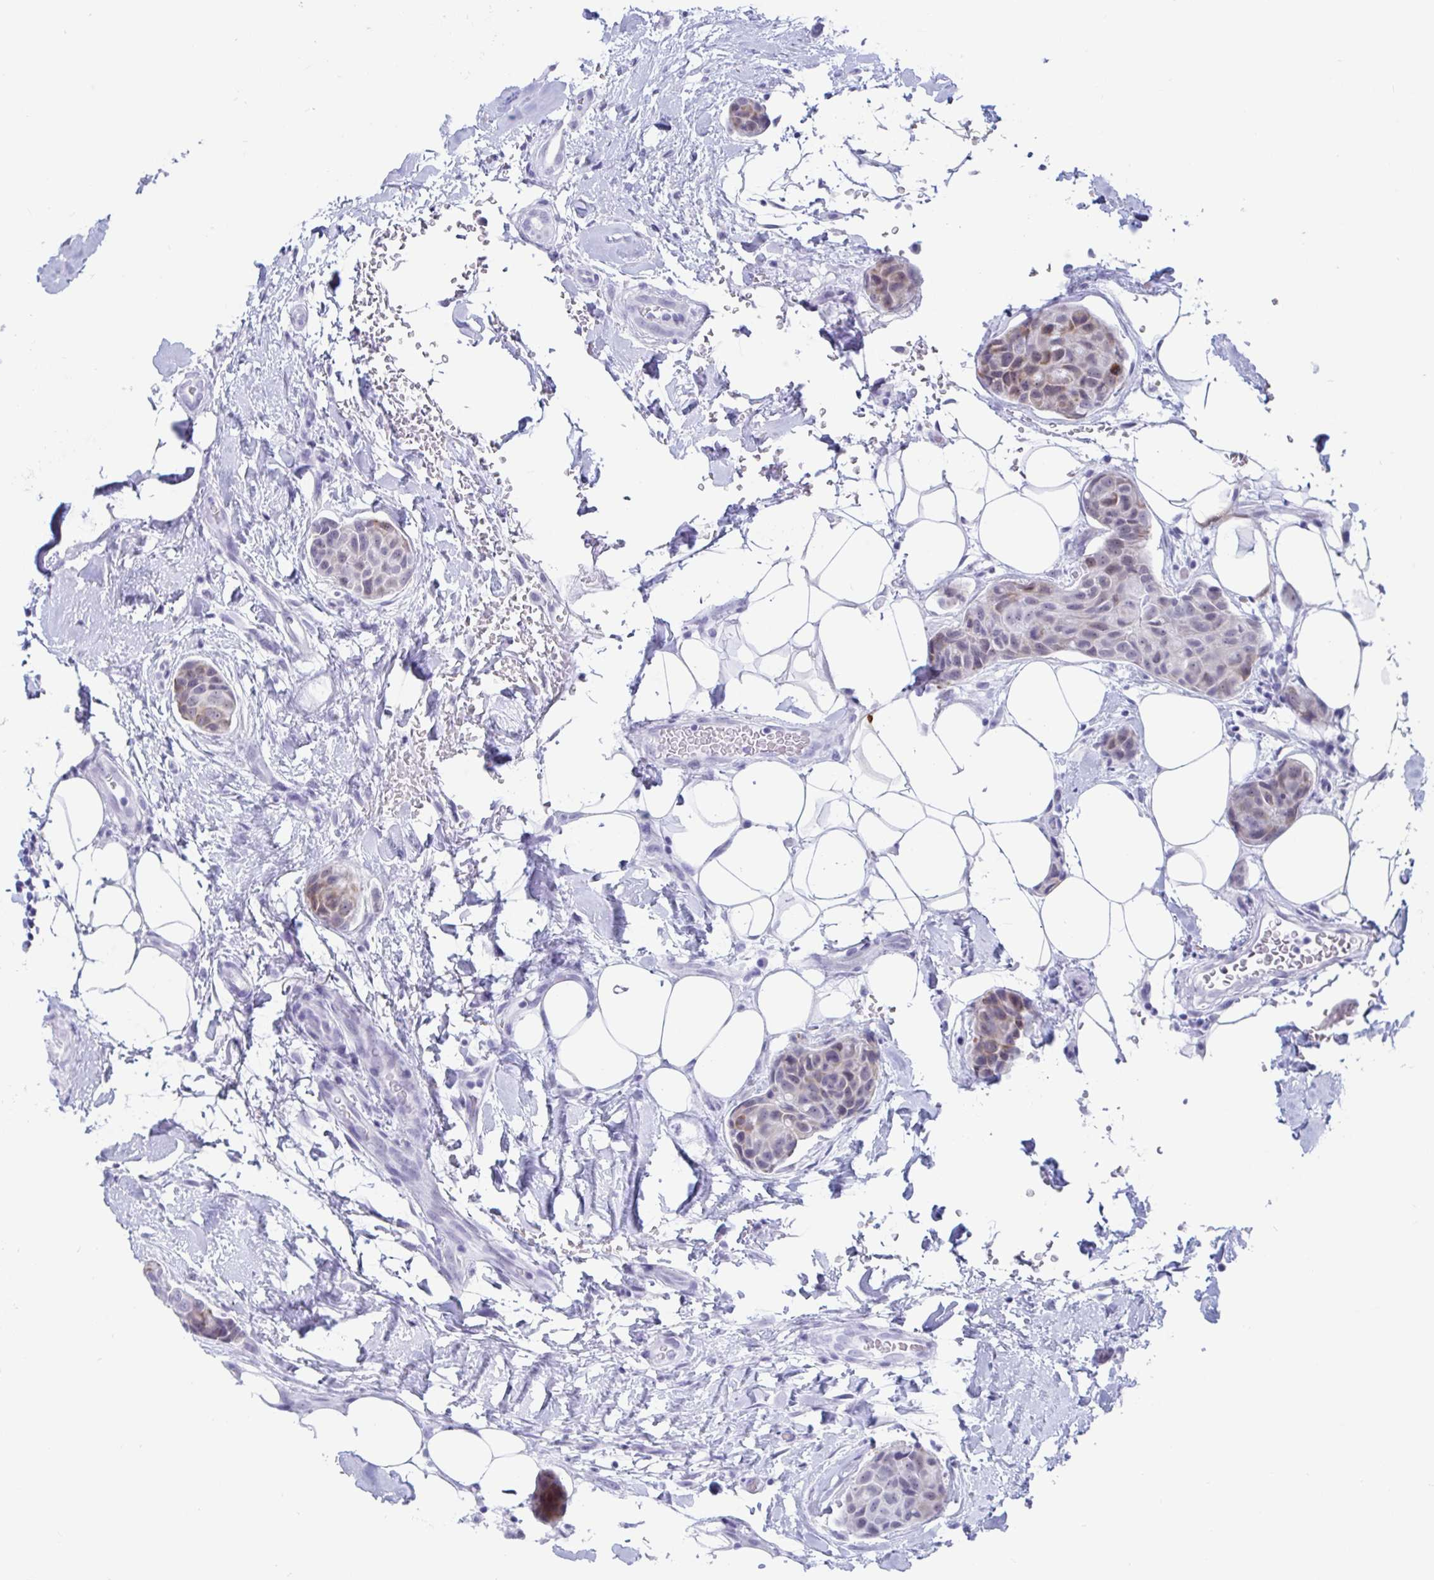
{"staining": {"intensity": "weak", "quantity": "<25%", "location": "cytoplasmic/membranous"}, "tissue": "breast cancer", "cell_type": "Tumor cells", "image_type": "cancer", "snomed": [{"axis": "morphology", "description": "Duct carcinoma"}, {"axis": "topography", "description": "Breast"}, {"axis": "topography", "description": "Lymph node"}], "caption": "Histopathology image shows no protein expression in tumor cells of breast intraductal carcinoma tissue.", "gene": "GKN2", "patient": {"sex": "female", "age": 80}}